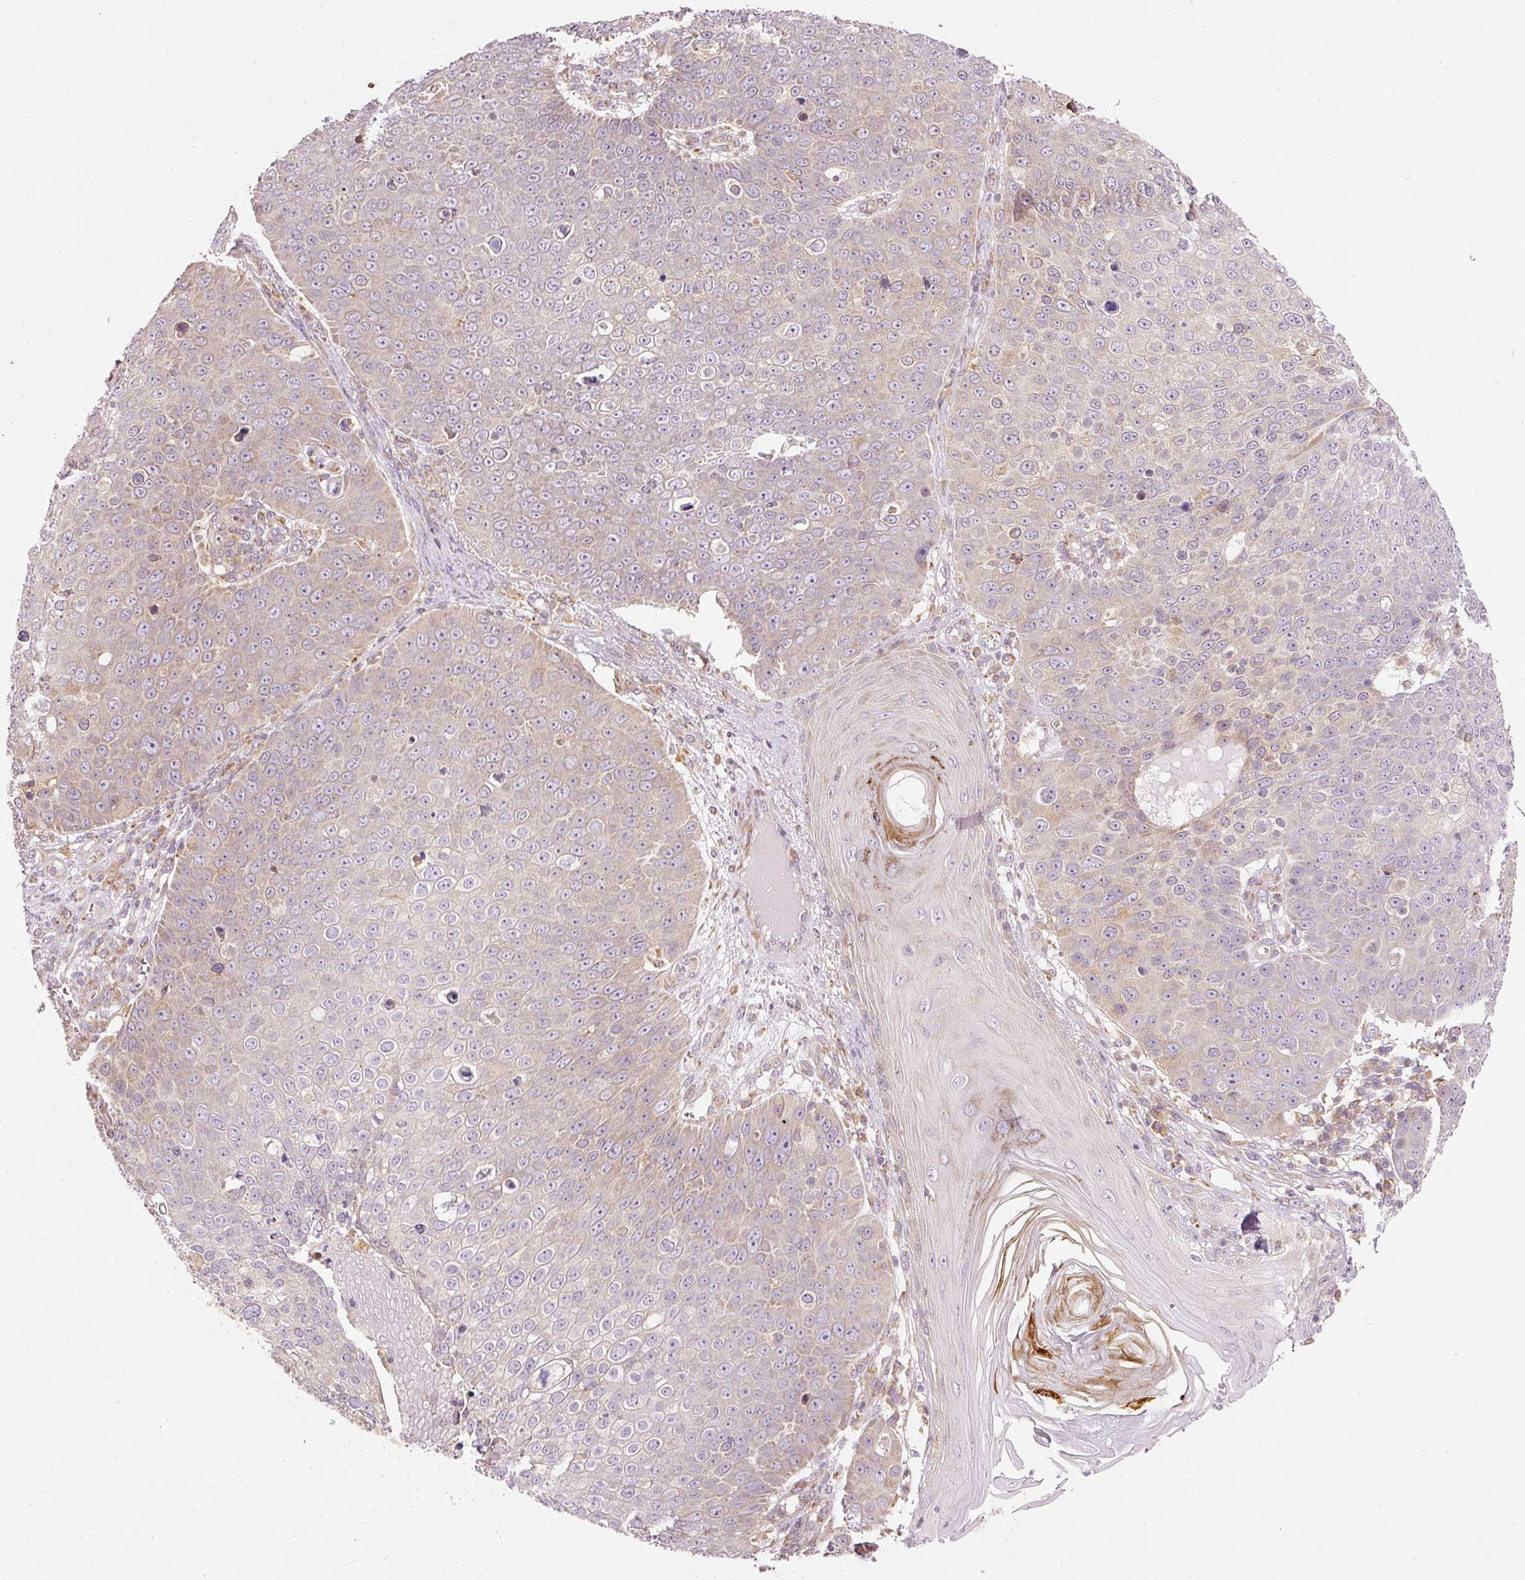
{"staining": {"intensity": "weak", "quantity": "<25%", "location": "cytoplasmic/membranous"}, "tissue": "skin cancer", "cell_type": "Tumor cells", "image_type": "cancer", "snomed": [{"axis": "morphology", "description": "Squamous cell carcinoma, NOS"}, {"axis": "topography", "description": "Skin"}], "caption": "Immunohistochemistry (IHC) image of human skin squamous cell carcinoma stained for a protein (brown), which demonstrates no positivity in tumor cells. Brightfield microscopy of immunohistochemistry (IHC) stained with DAB (brown) and hematoxylin (blue), captured at high magnification.", "gene": "SNAPC5", "patient": {"sex": "male", "age": 71}}